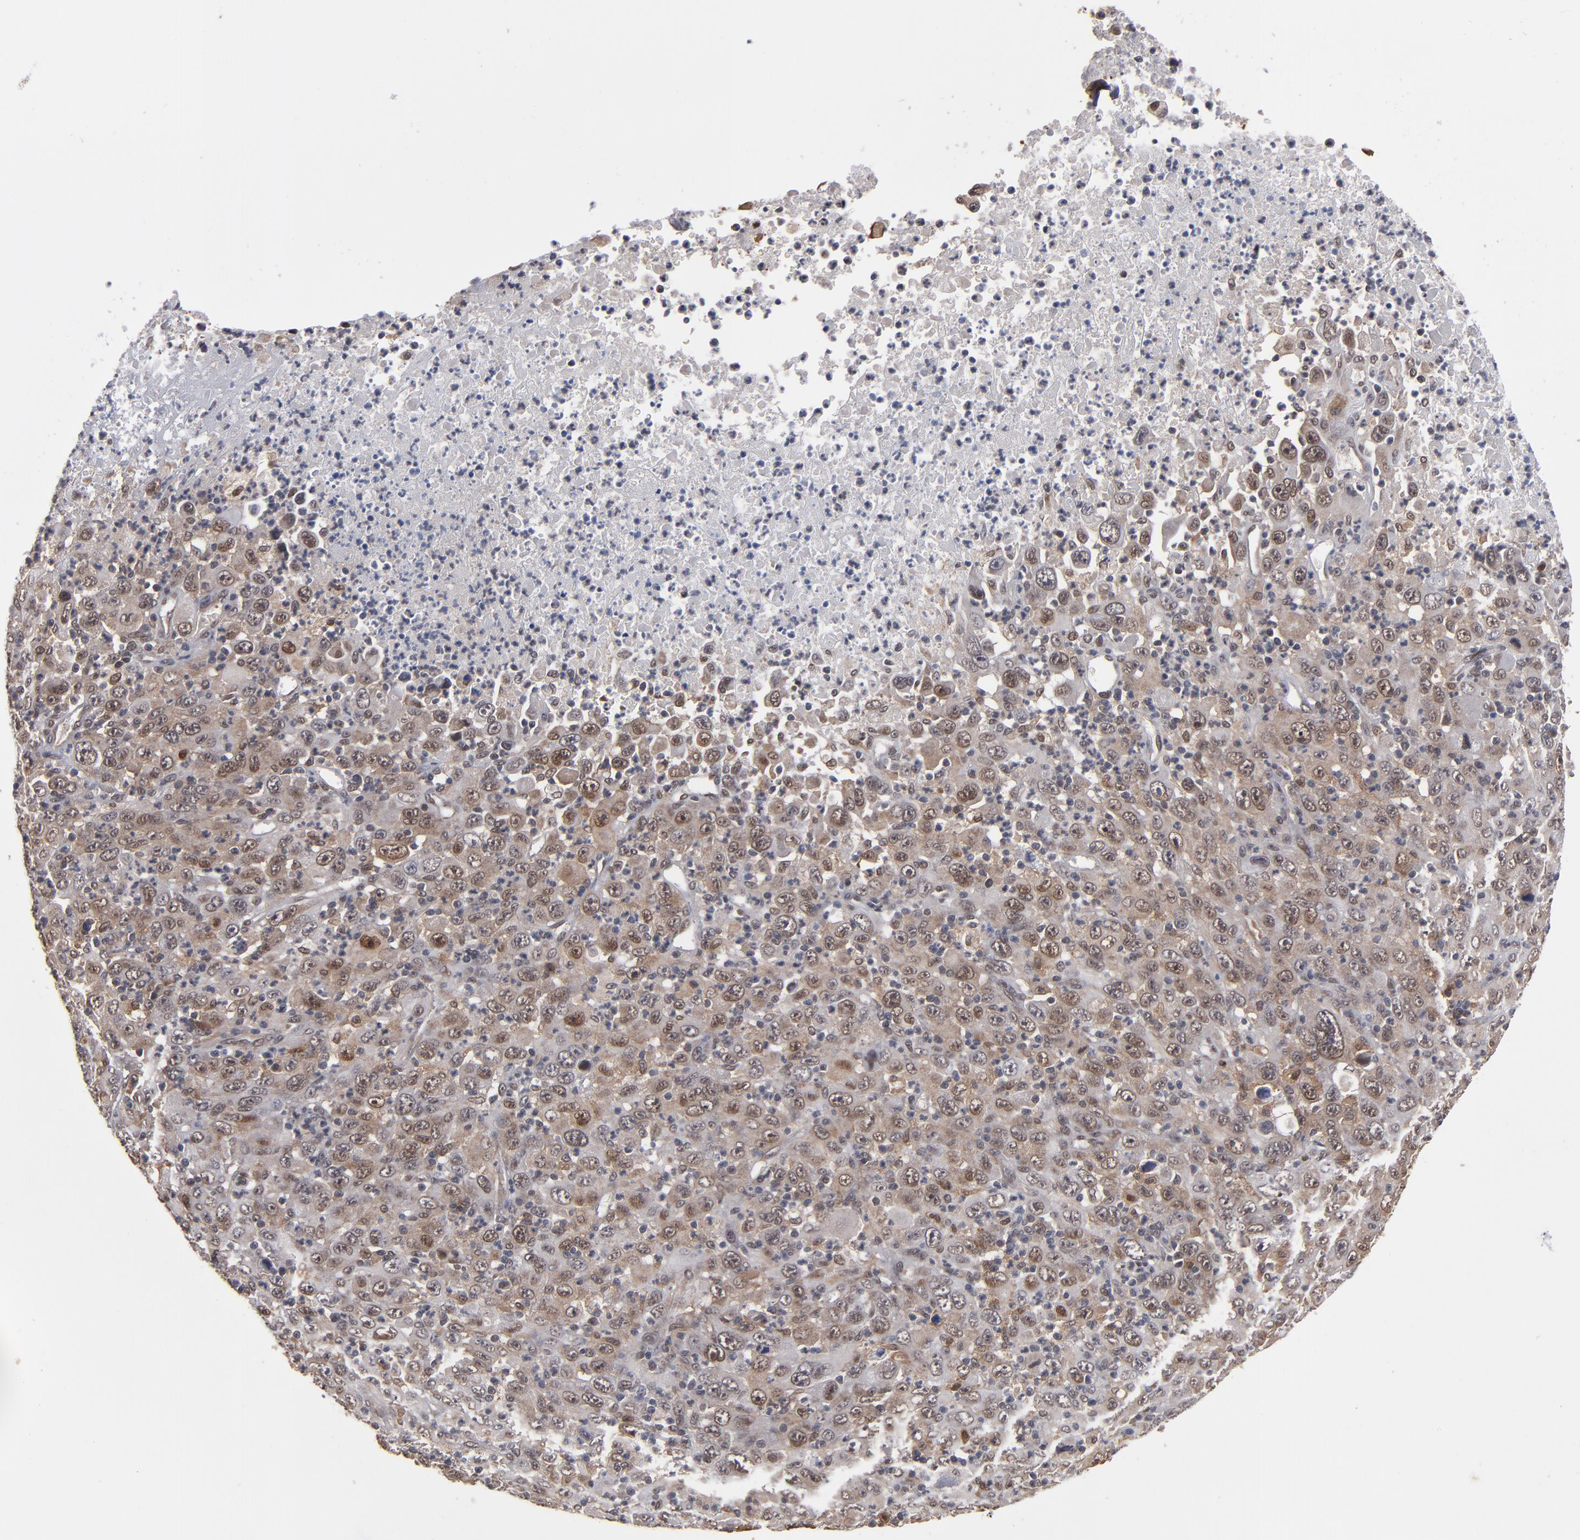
{"staining": {"intensity": "moderate", "quantity": ">75%", "location": "cytoplasmic/membranous,nuclear"}, "tissue": "melanoma", "cell_type": "Tumor cells", "image_type": "cancer", "snomed": [{"axis": "morphology", "description": "Malignant melanoma, Metastatic site"}, {"axis": "topography", "description": "Skin"}], "caption": "Tumor cells reveal moderate cytoplasmic/membranous and nuclear staining in approximately >75% of cells in malignant melanoma (metastatic site).", "gene": "HUWE1", "patient": {"sex": "female", "age": 56}}